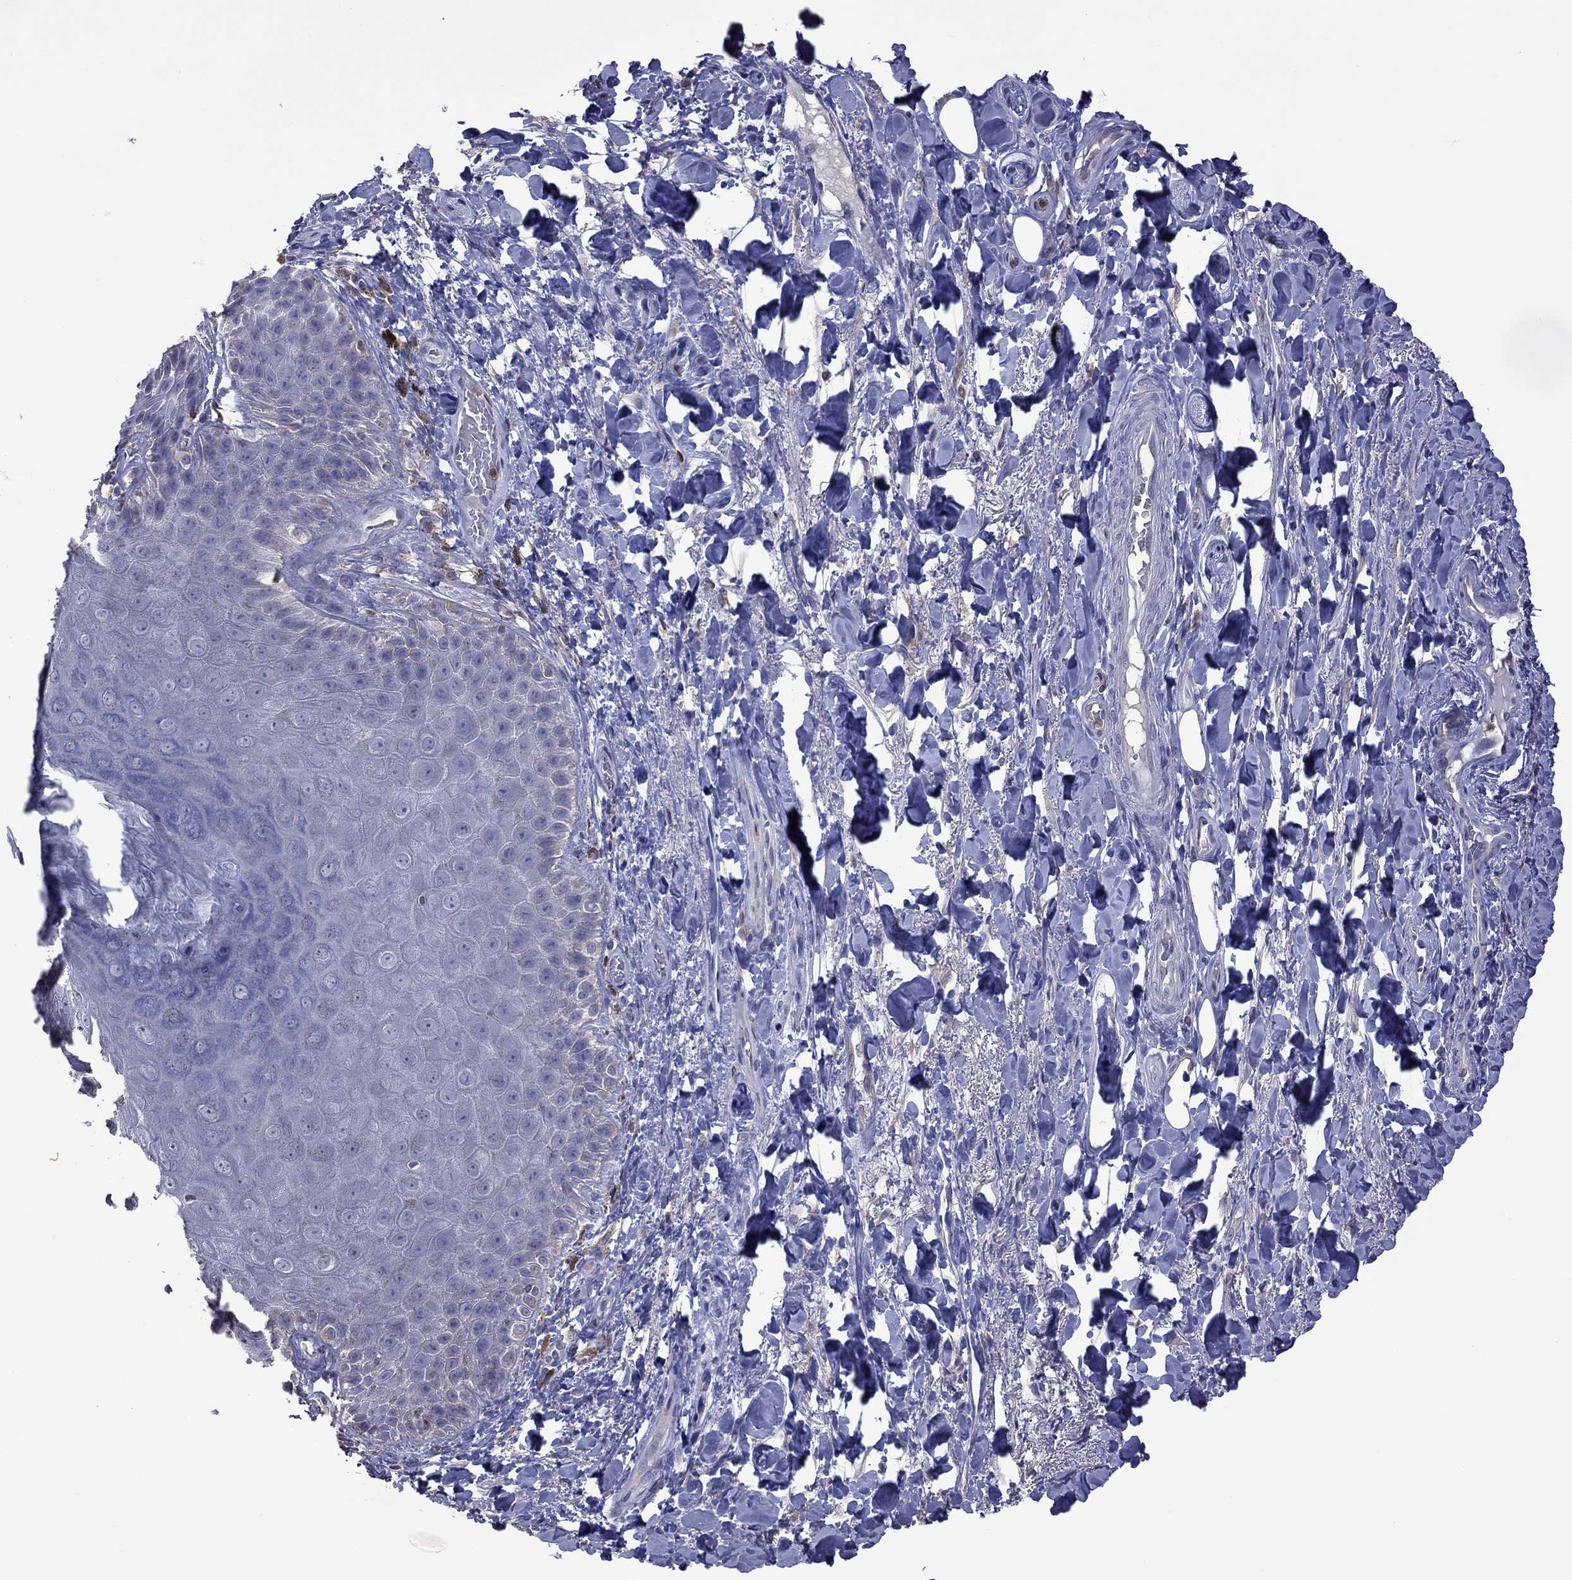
{"staining": {"intensity": "negative", "quantity": "none", "location": "none"}, "tissue": "skin", "cell_type": "Epidermal cells", "image_type": "normal", "snomed": [{"axis": "morphology", "description": "Normal tissue, NOS"}, {"axis": "topography", "description": "Anal"}, {"axis": "topography", "description": "Peripheral nerve tissue"}], "caption": "There is no significant staining in epidermal cells of skin. (Stains: DAB IHC with hematoxylin counter stain, Microscopy: brightfield microscopy at high magnification).", "gene": "ENSG00000288520", "patient": {"sex": "male", "age": 53}}